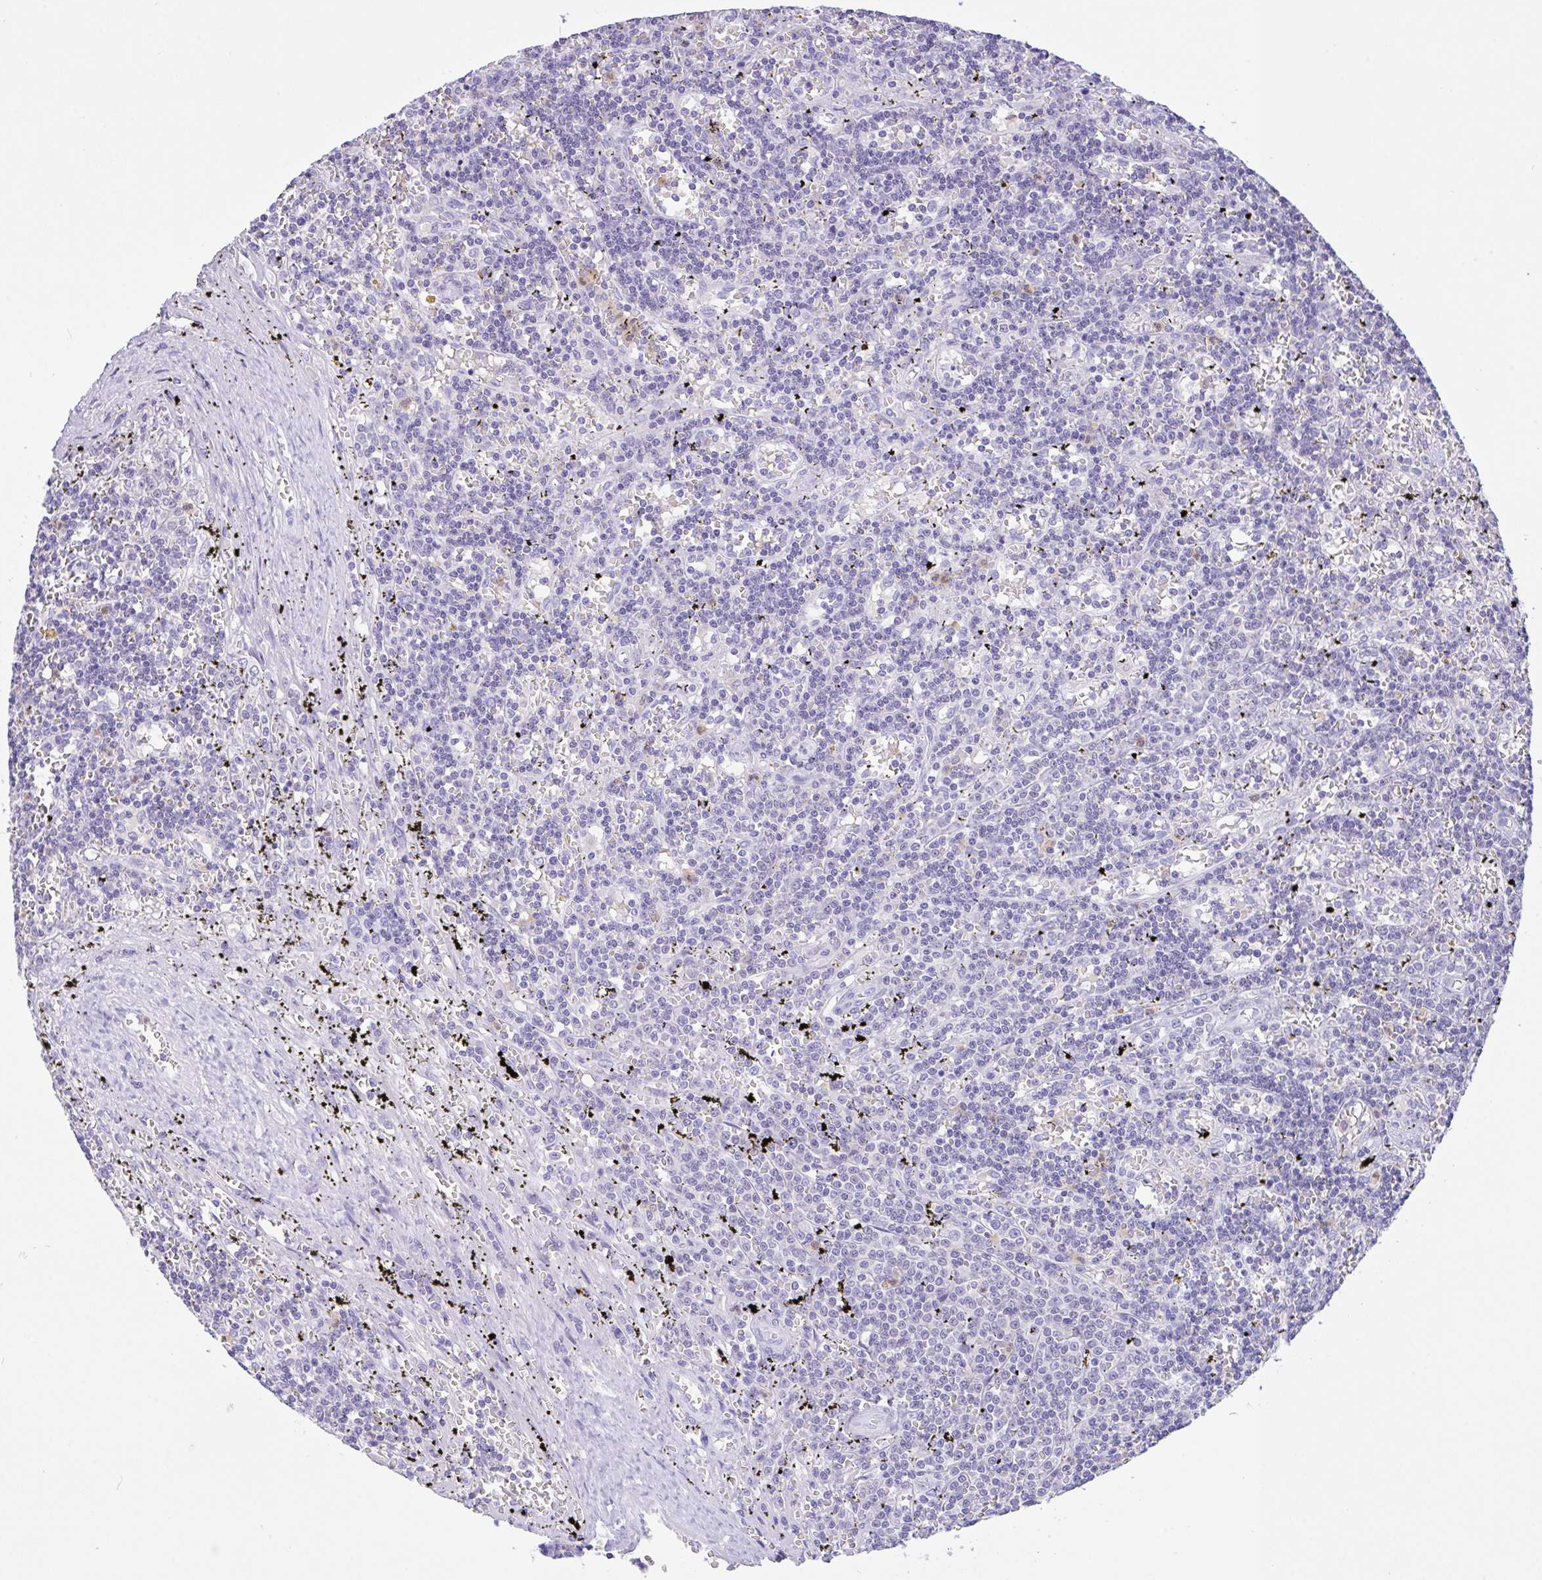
{"staining": {"intensity": "negative", "quantity": "none", "location": "none"}, "tissue": "lymphoma", "cell_type": "Tumor cells", "image_type": "cancer", "snomed": [{"axis": "morphology", "description": "Malignant lymphoma, non-Hodgkin's type, Low grade"}, {"axis": "topography", "description": "Spleen"}], "caption": "Immunohistochemistry micrograph of human lymphoma stained for a protein (brown), which displays no staining in tumor cells.", "gene": "NCF1", "patient": {"sex": "male", "age": 60}}